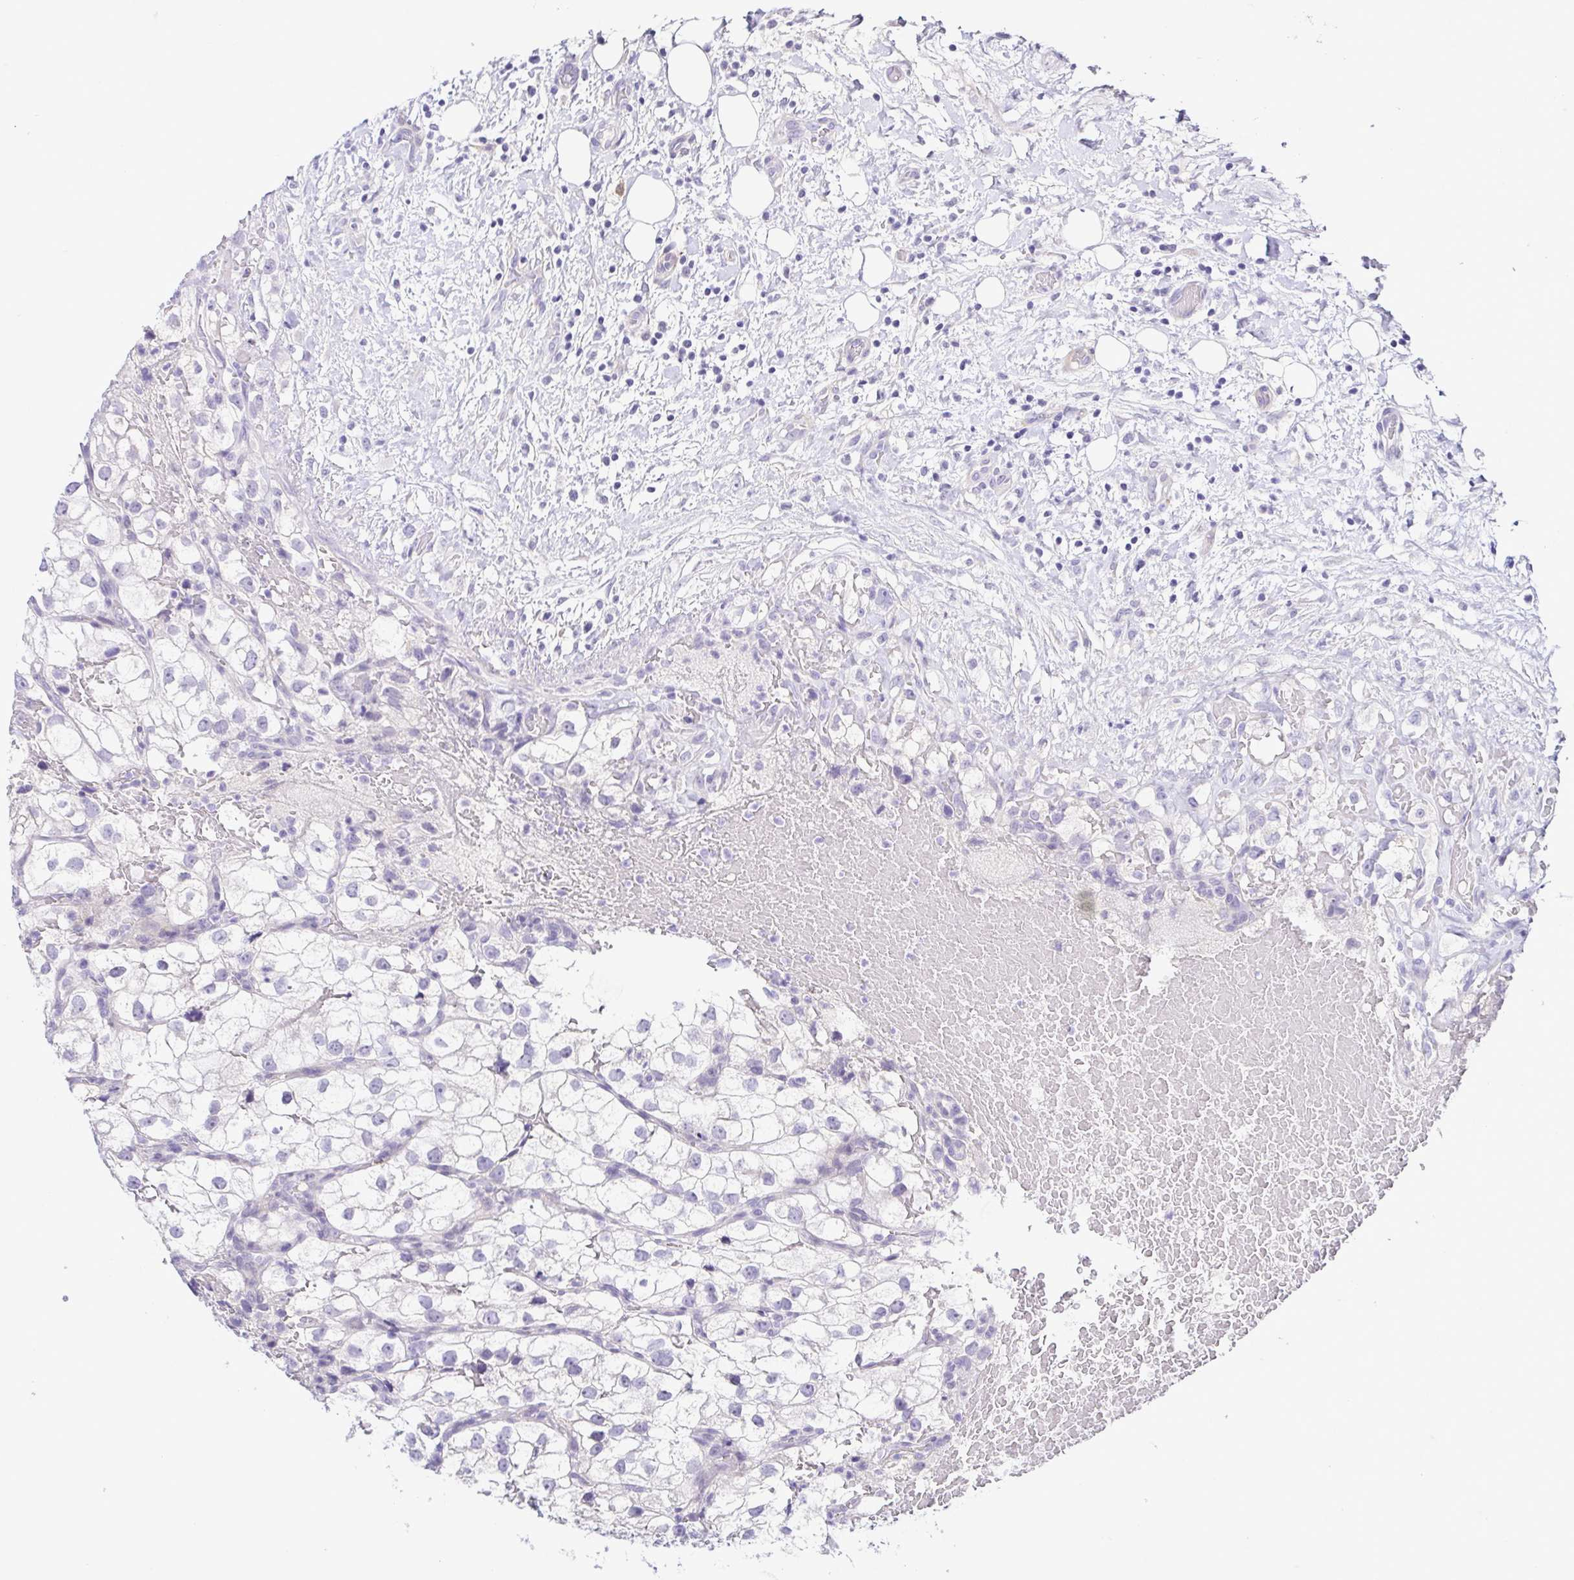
{"staining": {"intensity": "negative", "quantity": "none", "location": "none"}, "tissue": "renal cancer", "cell_type": "Tumor cells", "image_type": "cancer", "snomed": [{"axis": "morphology", "description": "Adenocarcinoma, NOS"}, {"axis": "topography", "description": "Kidney"}], "caption": "Immunohistochemistry histopathology image of neoplastic tissue: human renal cancer stained with DAB shows no significant protein staining in tumor cells.", "gene": "TERT", "patient": {"sex": "male", "age": 59}}